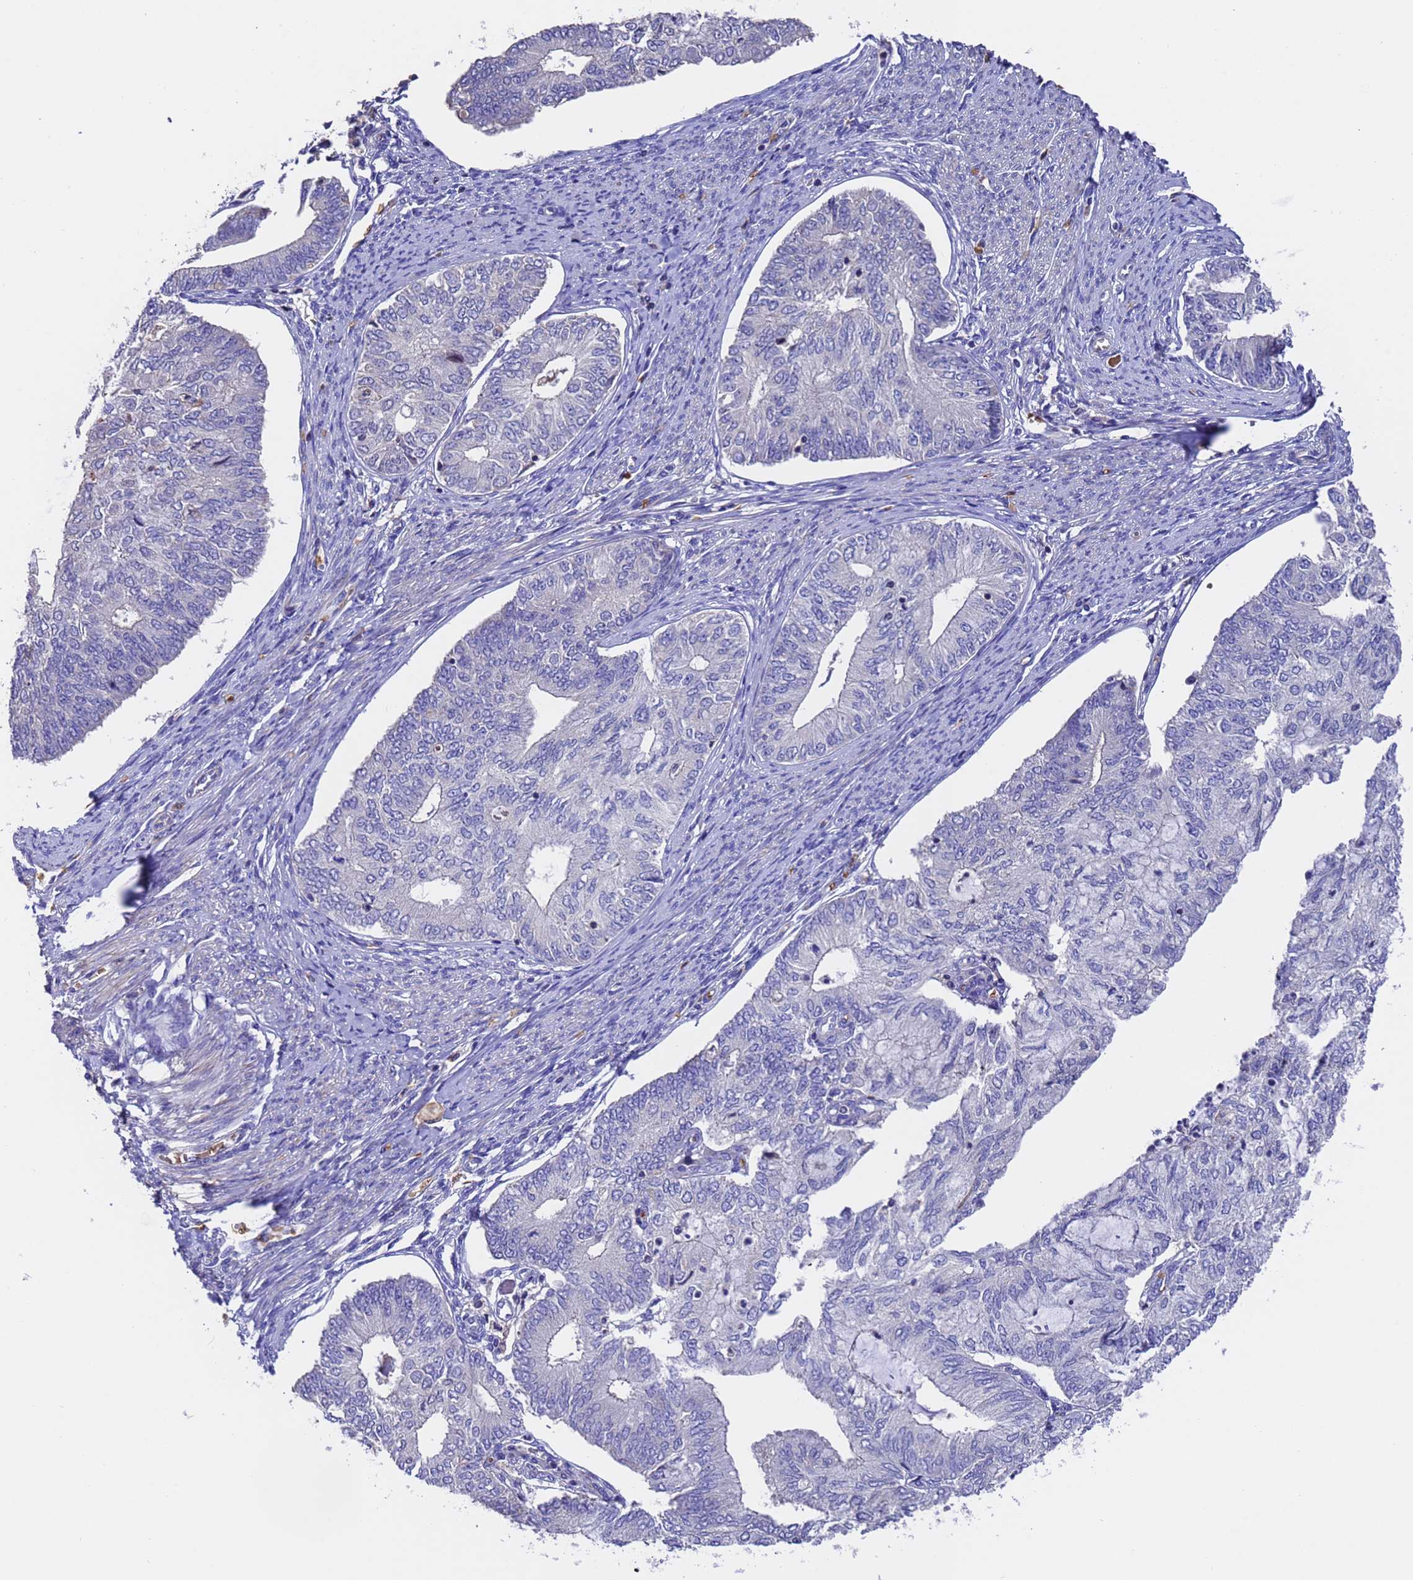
{"staining": {"intensity": "negative", "quantity": "none", "location": "none"}, "tissue": "endometrial cancer", "cell_type": "Tumor cells", "image_type": "cancer", "snomed": [{"axis": "morphology", "description": "Adenocarcinoma, NOS"}, {"axis": "topography", "description": "Endometrium"}], "caption": "Immunohistochemistry of human endometrial cancer (adenocarcinoma) reveals no positivity in tumor cells. Nuclei are stained in blue.", "gene": "ELP6", "patient": {"sex": "female", "age": 68}}